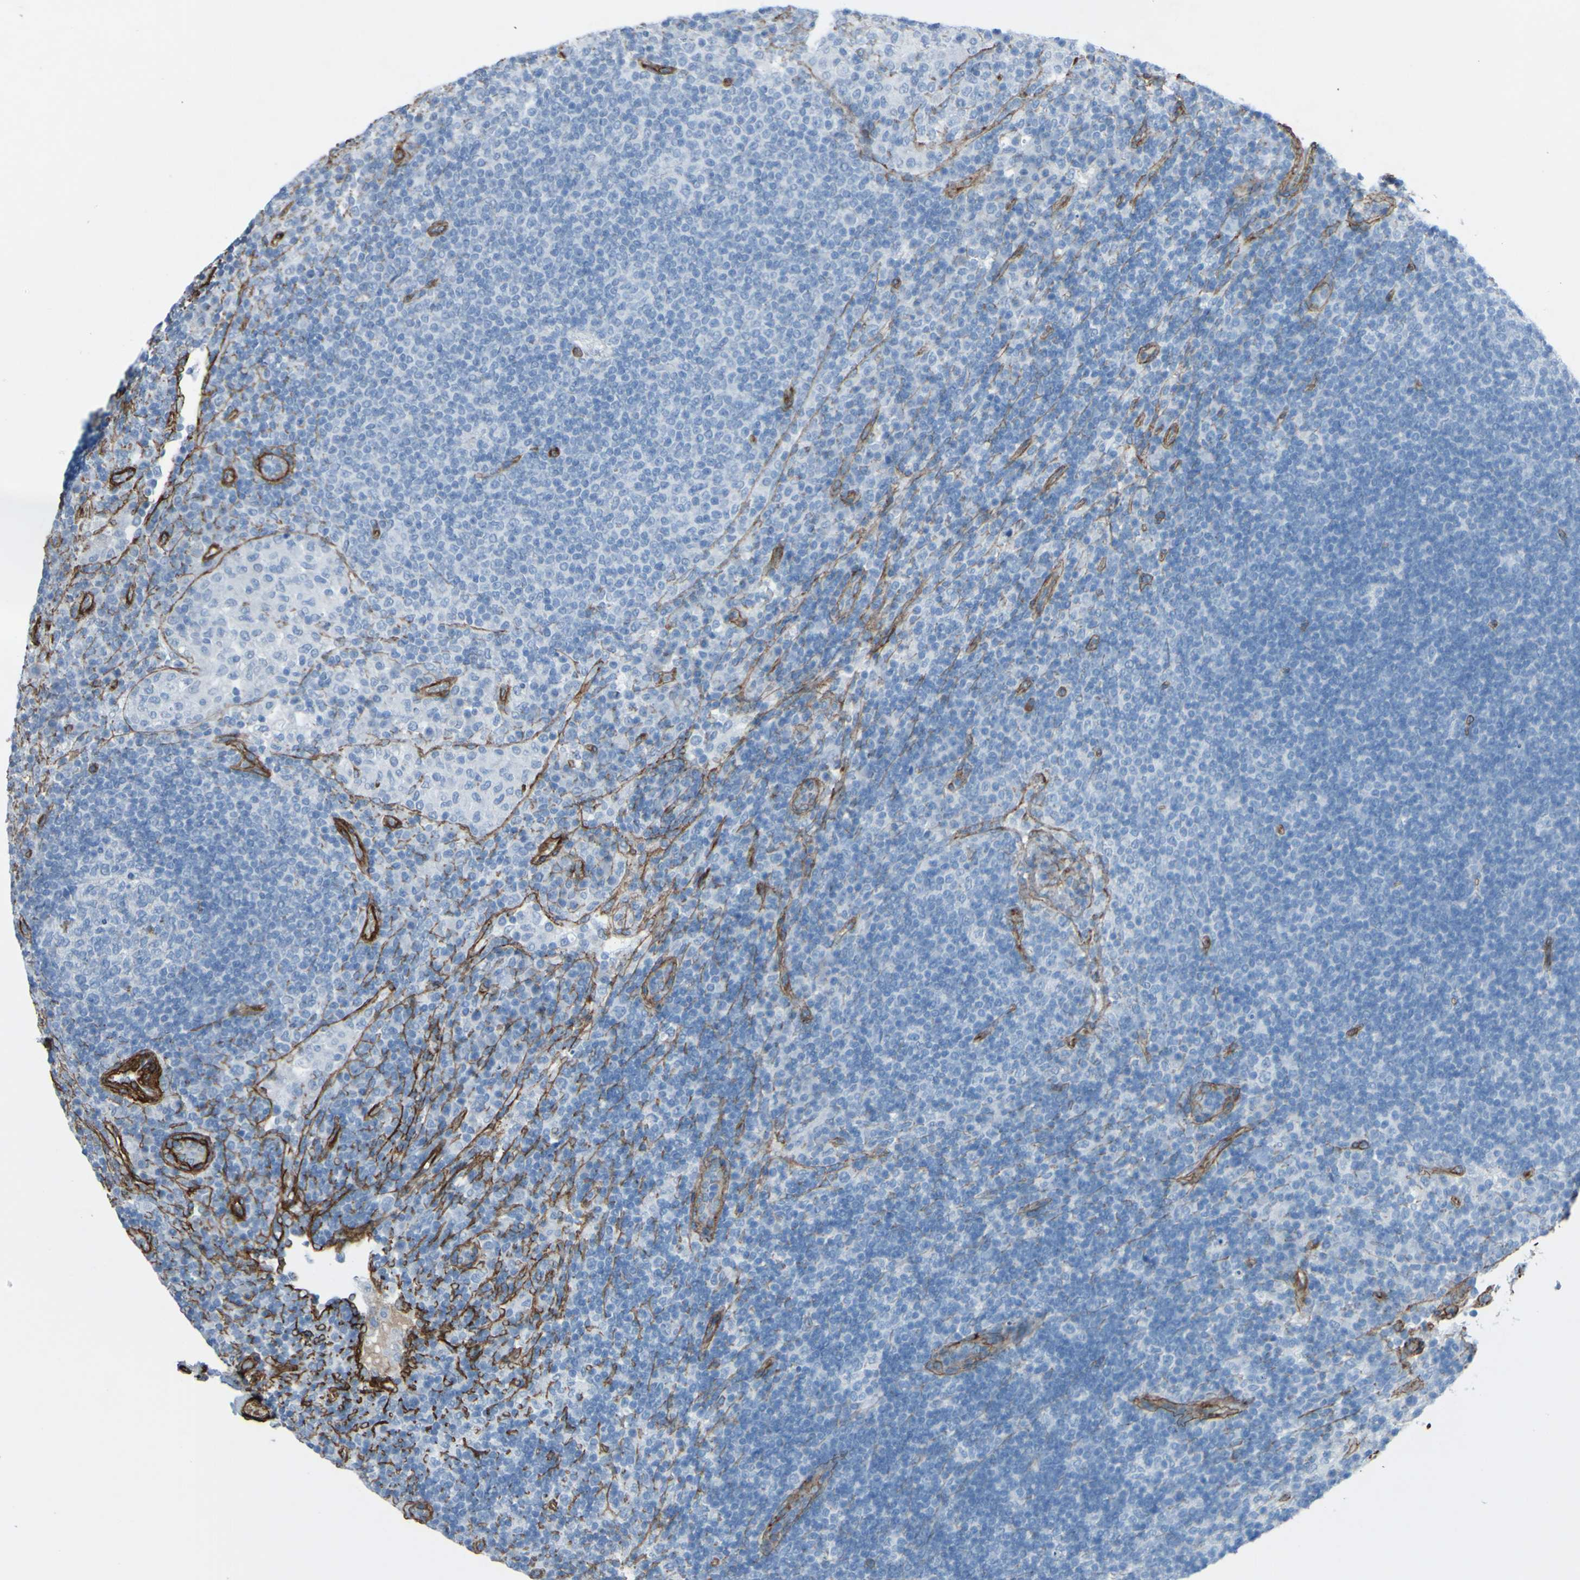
{"staining": {"intensity": "negative", "quantity": "none", "location": "none"}, "tissue": "lymph node", "cell_type": "Germinal center cells", "image_type": "normal", "snomed": [{"axis": "morphology", "description": "Normal tissue, NOS"}, {"axis": "topography", "description": "Lymph node"}], "caption": "The micrograph shows no significant positivity in germinal center cells of lymph node.", "gene": "COL4A2", "patient": {"sex": "female", "age": 53}}